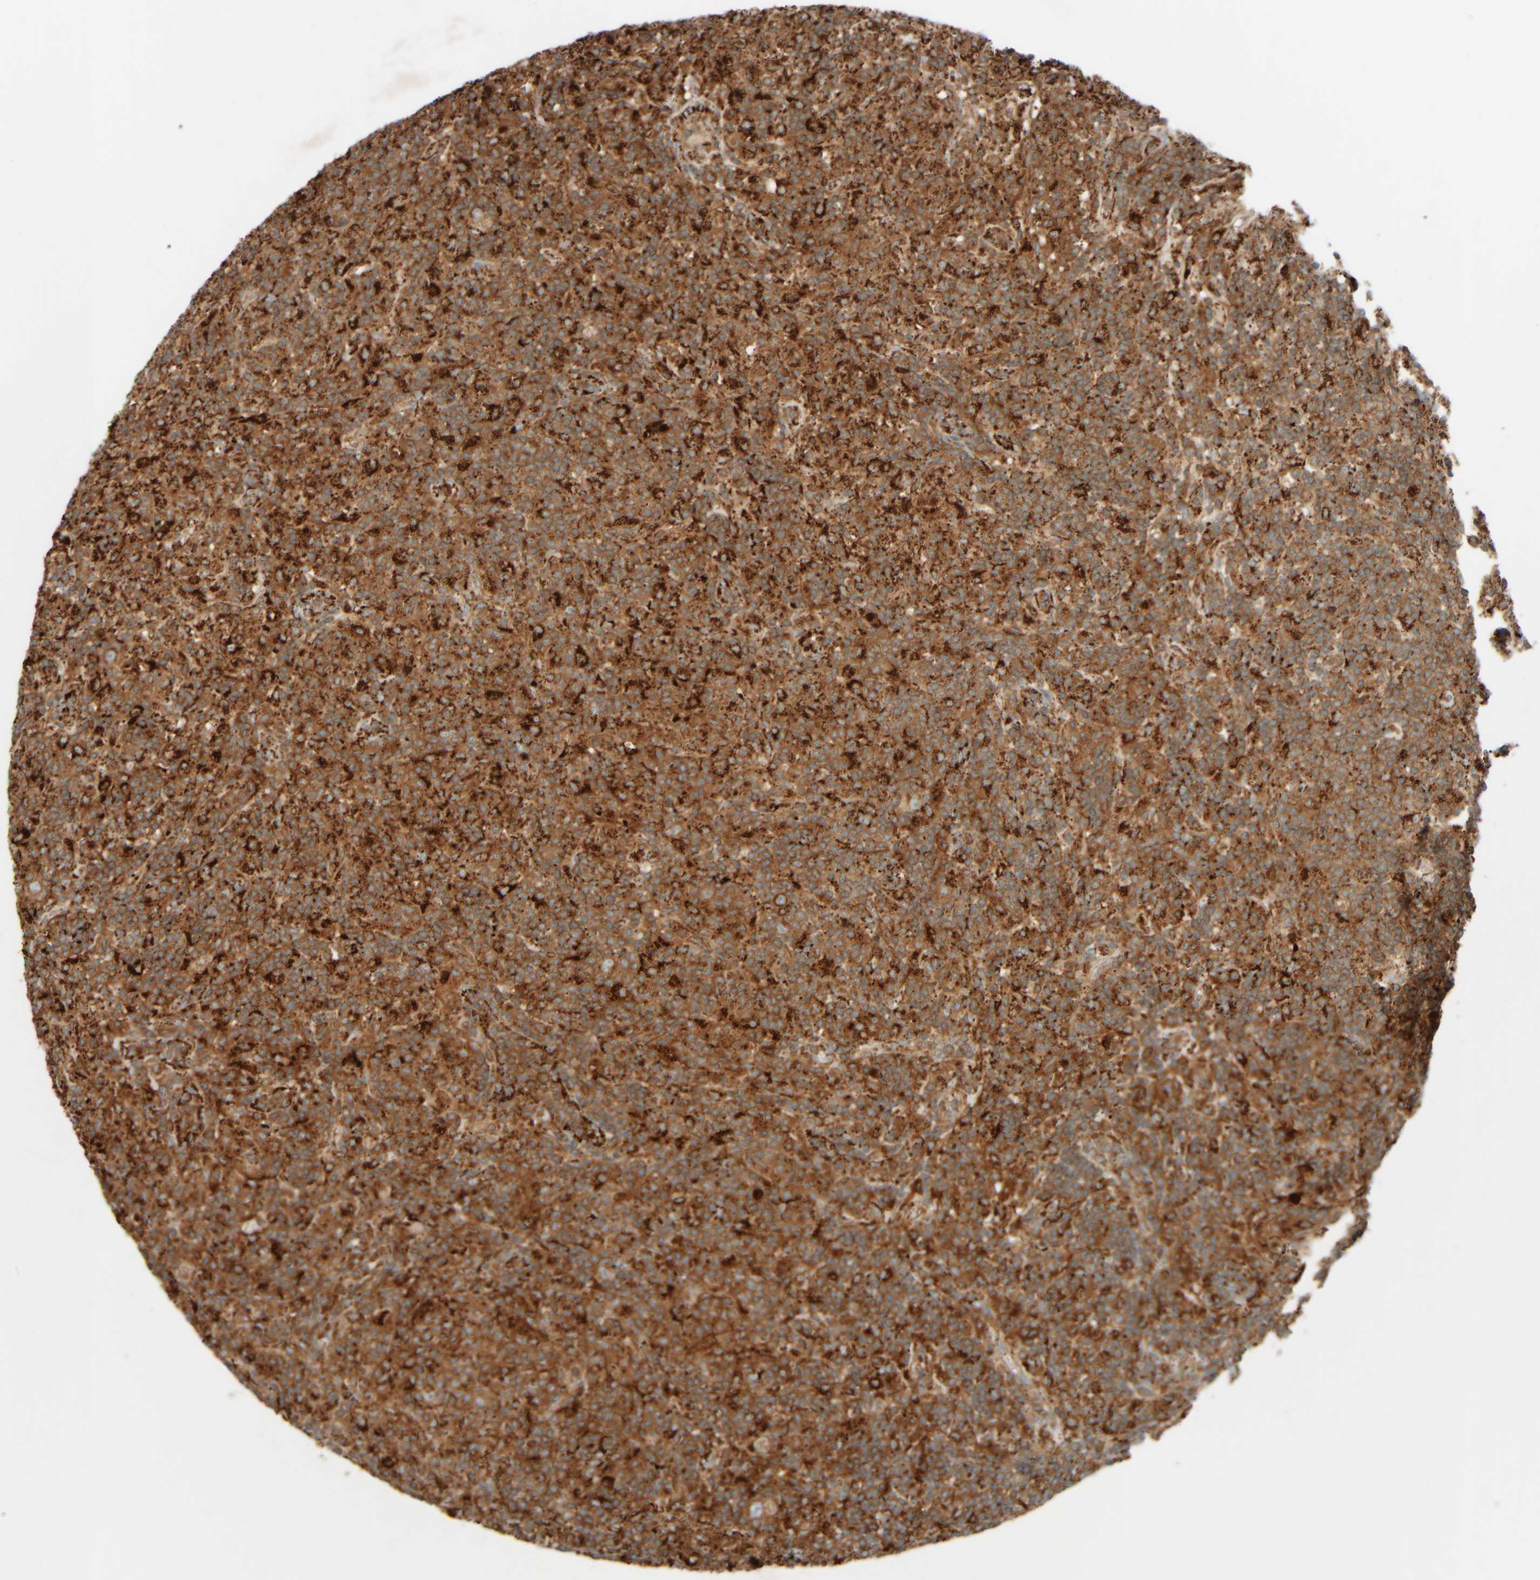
{"staining": {"intensity": "moderate", "quantity": ">75%", "location": "cytoplasmic/membranous"}, "tissue": "lymphoma", "cell_type": "Tumor cells", "image_type": "cancer", "snomed": [{"axis": "morphology", "description": "Hodgkin's disease, NOS"}, {"axis": "topography", "description": "Lymph node"}], "caption": "IHC of Hodgkin's disease exhibits medium levels of moderate cytoplasmic/membranous expression in about >75% of tumor cells.", "gene": "SPAG5", "patient": {"sex": "male", "age": 70}}